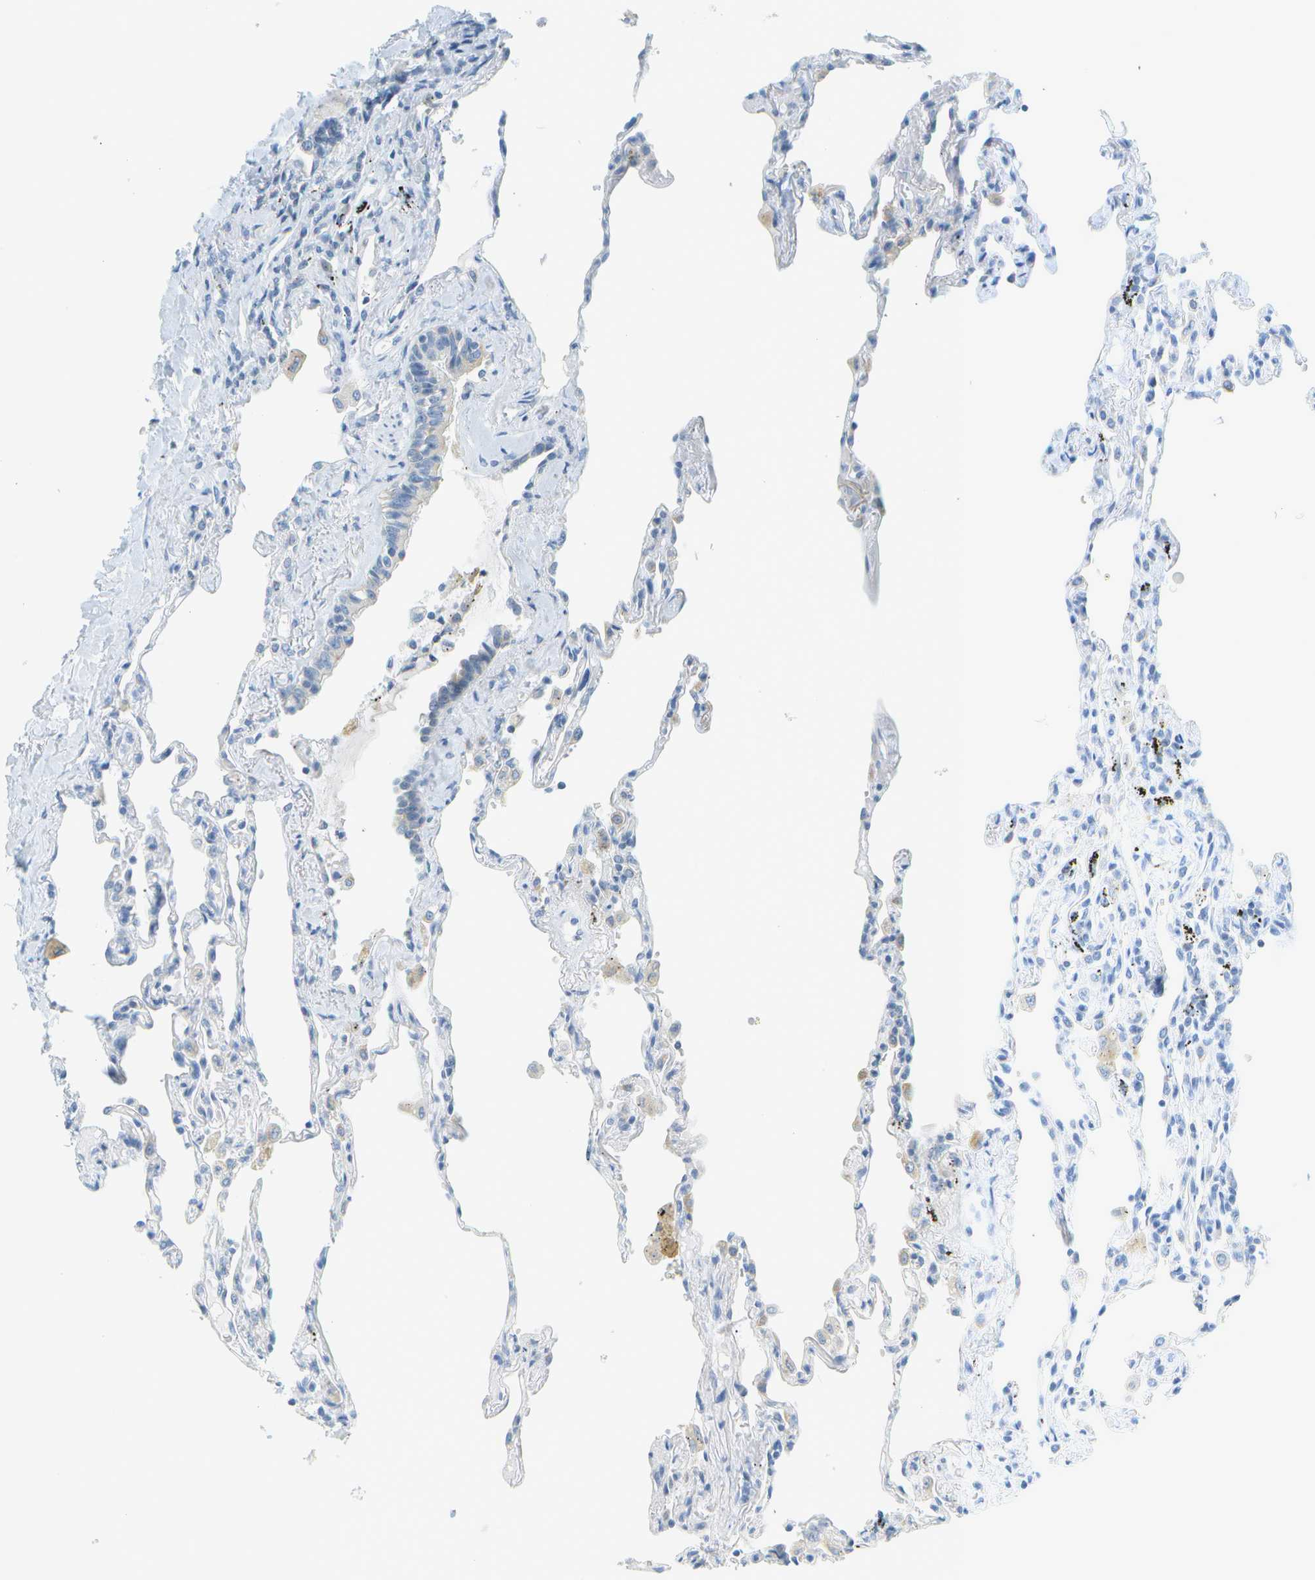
{"staining": {"intensity": "negative", "quantity": "none", "location": "none"}, "tissue": "lung", "cell_type": "Alveolar cells", "image_type": "normal", "snomed": [{"axis": "morphology", "description": "Normal tissue, NOS"}, {"axis": "topography", "description": "Lung"}], "caption": "Immunohistochemical staining of unremarkable human lung reveals no significant staining in alveolar cells.", "gene": "SMYD5", "patient": {"sex": "male", "age": 59}}